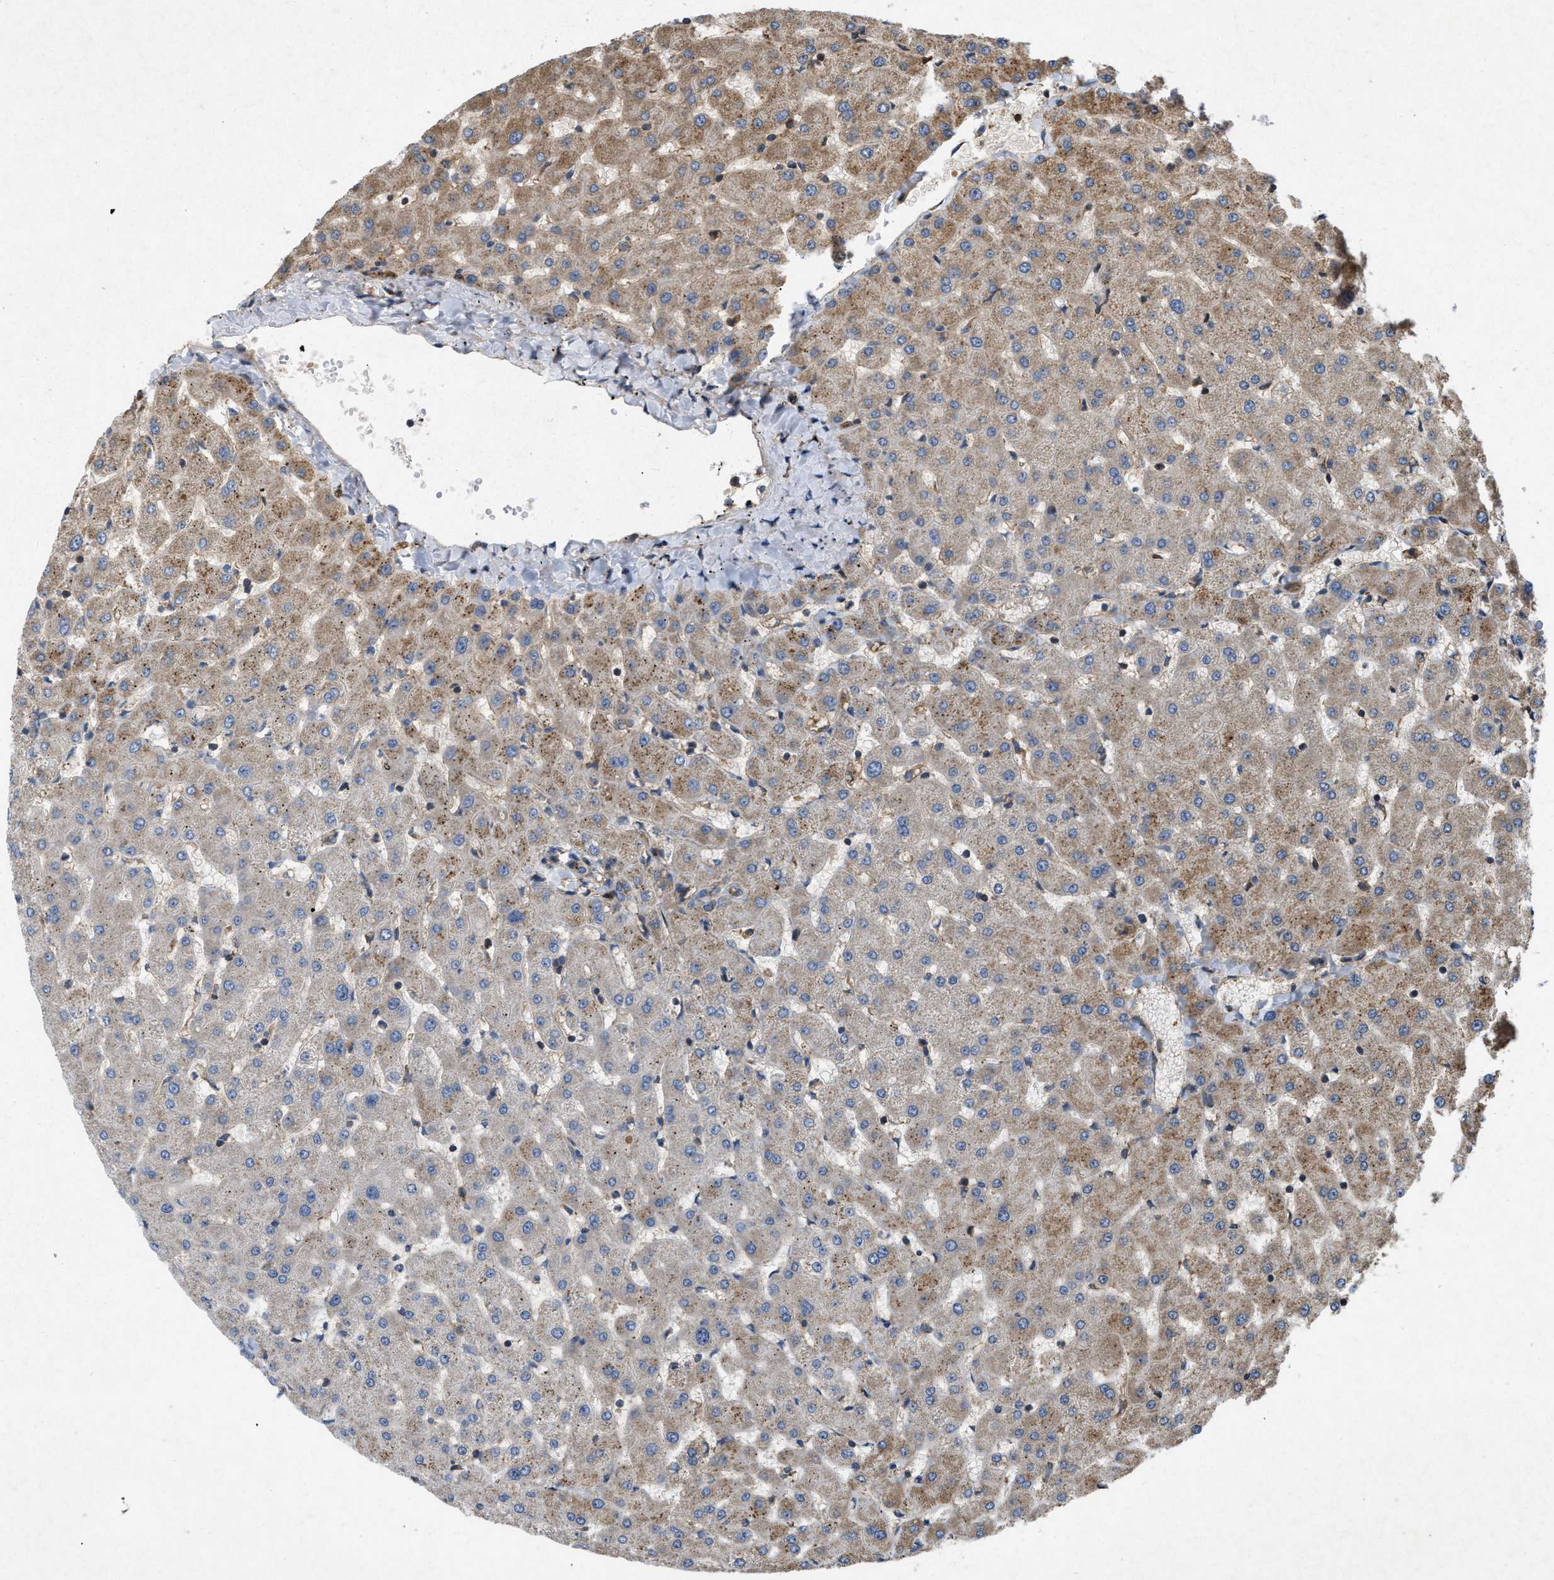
{"staining": {"intensity": "weak", "quantity": ">75%", "location": "cytoplasmic/membranous"}, "tissue": "liver", "cell_type": "Cholangiocytes", "image_type": "normal", "snomed": [{"axis": "morphology", "description": "Normal tissue, NOS"}, {"axis": "topography", "description": "Liver"}], "caption": "A brown stain labels weak cytoplasmic/membranous positivity of a protein in cholangiocytes of benign human liver.", "gene": "GNB4", "patient": {"sex": "female", "age": 63}}